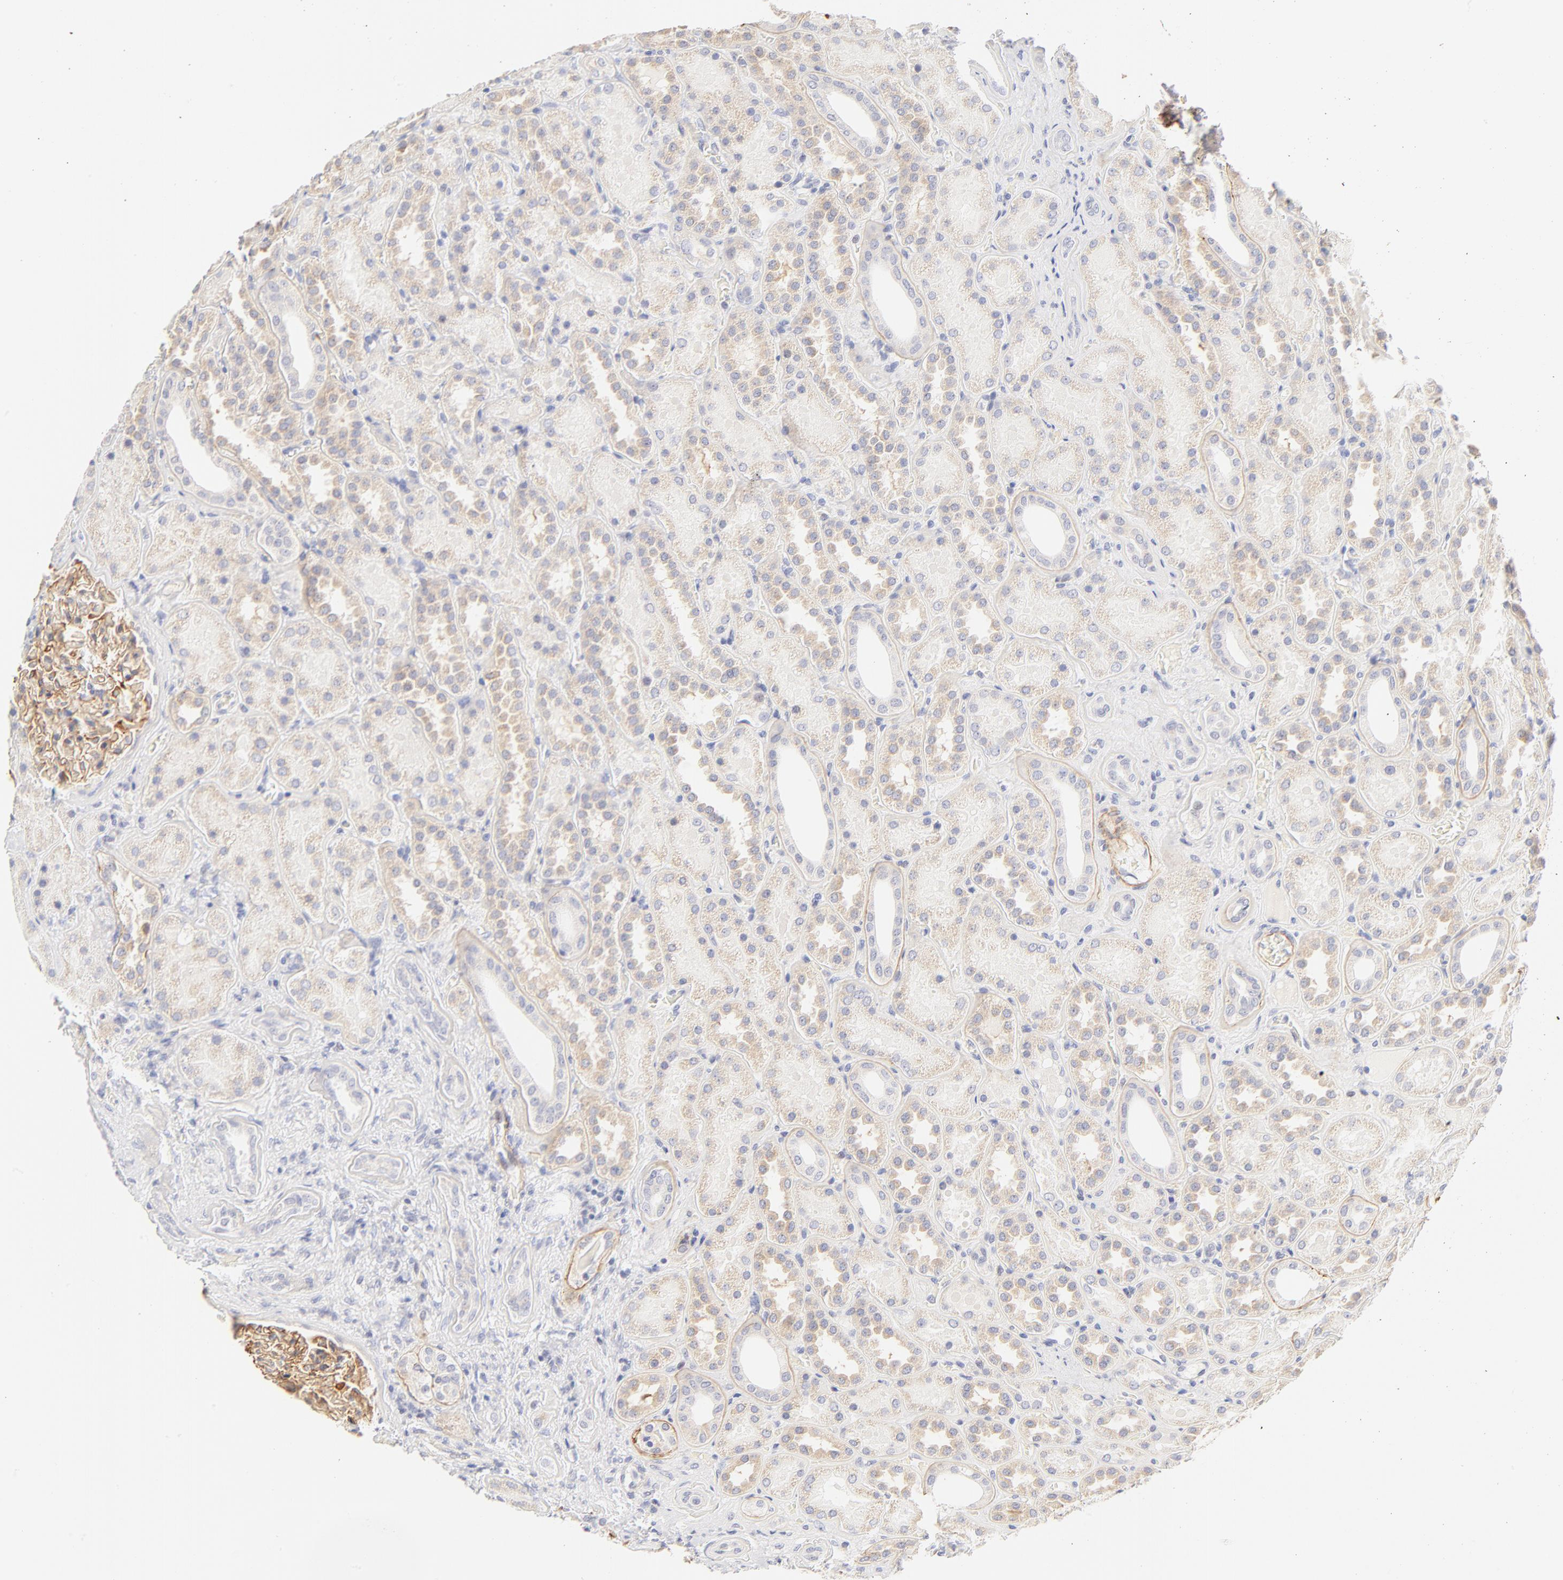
{"staining": {"intensity": "strong", "quantity": ">75%", "location": "cytoplasmic/membranous"}, "tissue": "kidney", "cell_type": "Cells in glomeruli", "image_type": "normal", "snomed": [{"axis": "morphology", "description": "Normal tissue, NOS"}, {"axis": "topography", "description": "Kidney"}], "caption": "The photomicrograph shows staining of normal kidney, revealing strong cytoplasmic/membranous protein positivity (brown color) within cells in glomeruli.", "gene": "NPNT", "patient": {"sex": "male", "age": 28}}